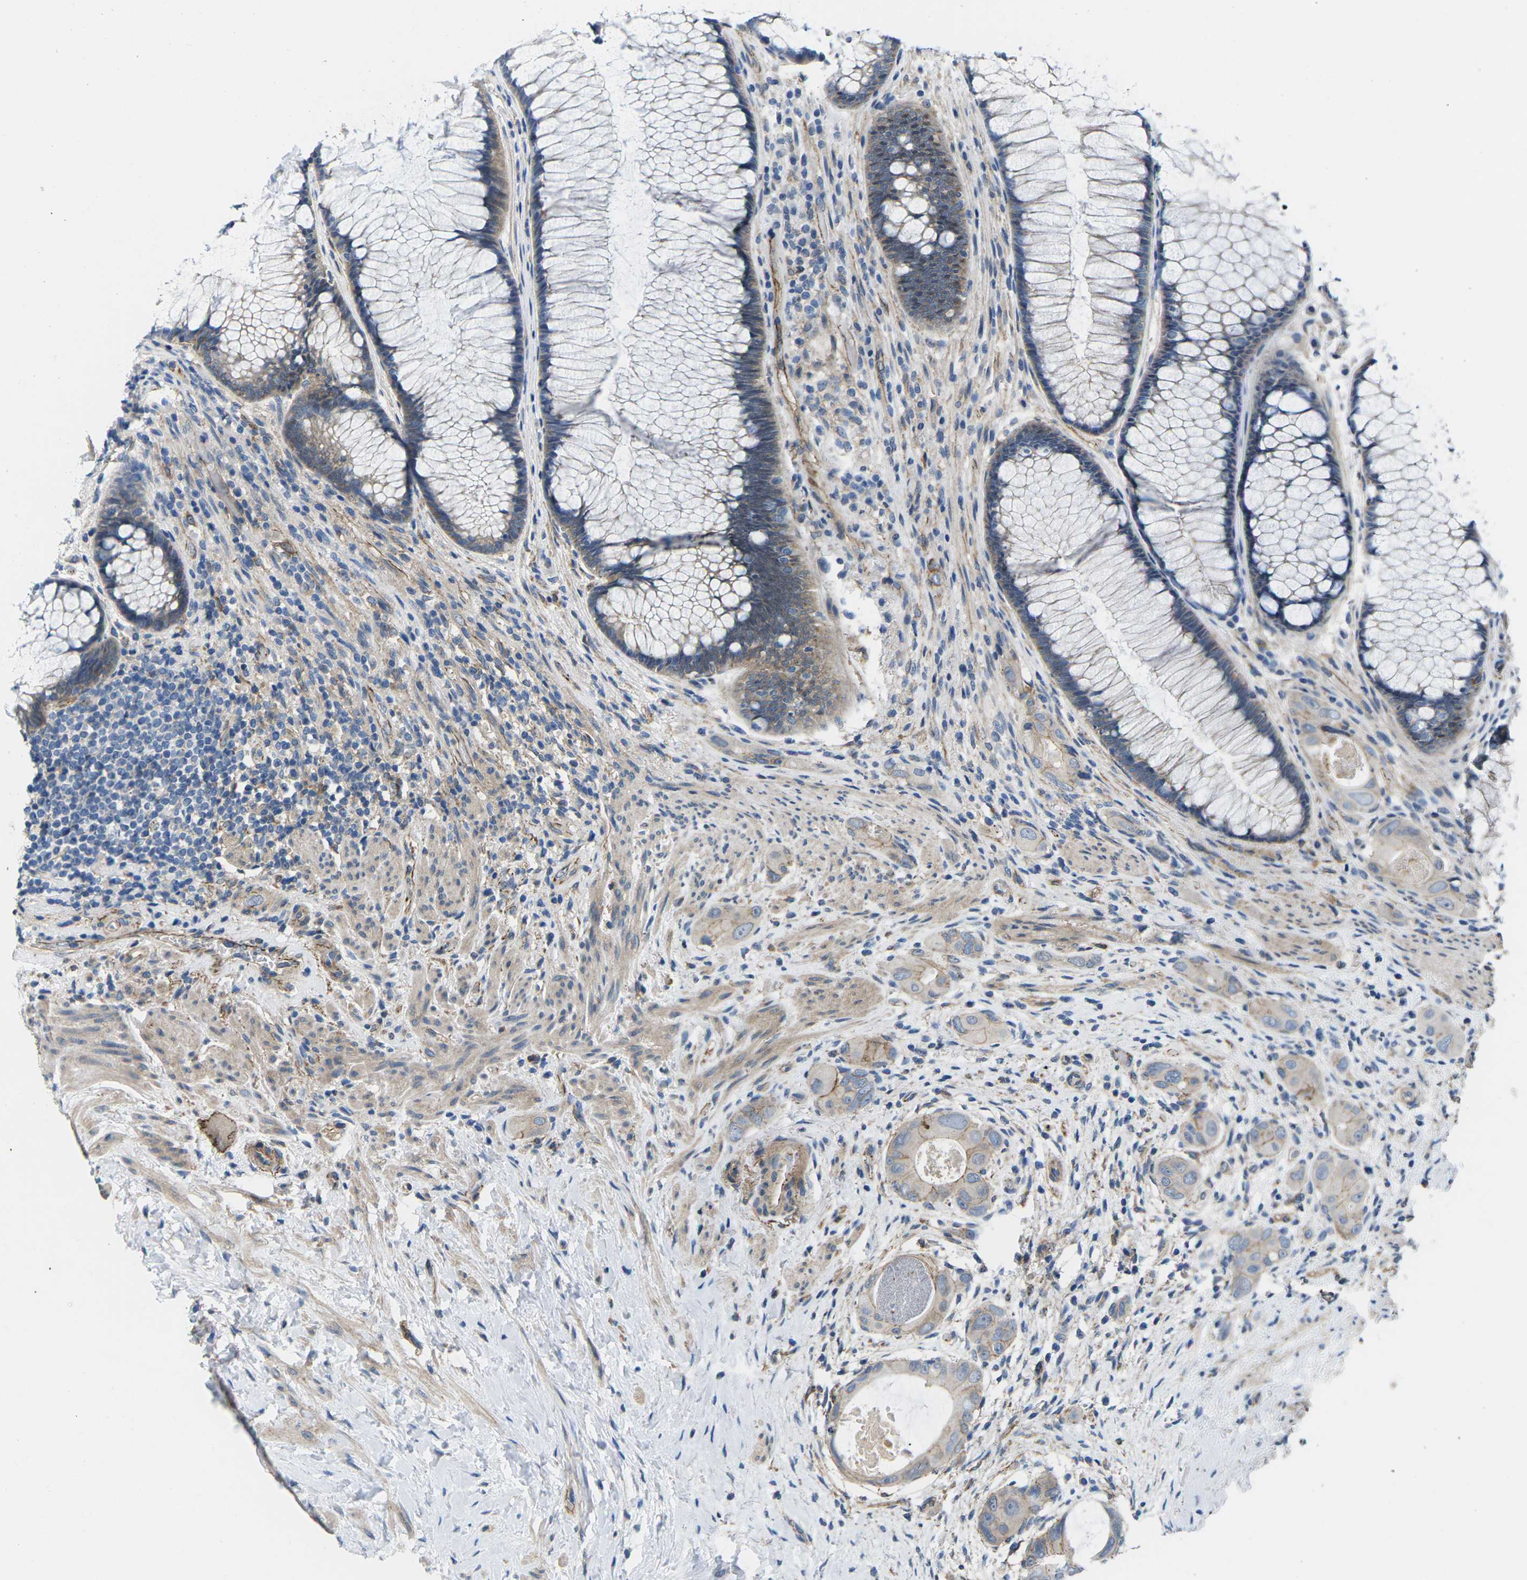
{"staining": {"intensity": "weak", "quantity": ">75%", "location": "cytoplasmic/membranous"}, "tissue": "colorectal cancer", "cell_type": "Tumor cells", "image_type": "cancer", "snomed": [{"axis": "morphology", "description": "Adenocarcinoma, NOS"}, {"axis": "topography", "description": "Rectum"}], "caption": "This is a histology image of IHC staining of colorectal cancer (adenocarcinoma), which shows weak expression in the cytoplasmic/membranous of tumor cells.", "gene": "CTNND1", "patient": {"sex": "male", "age": 51}}